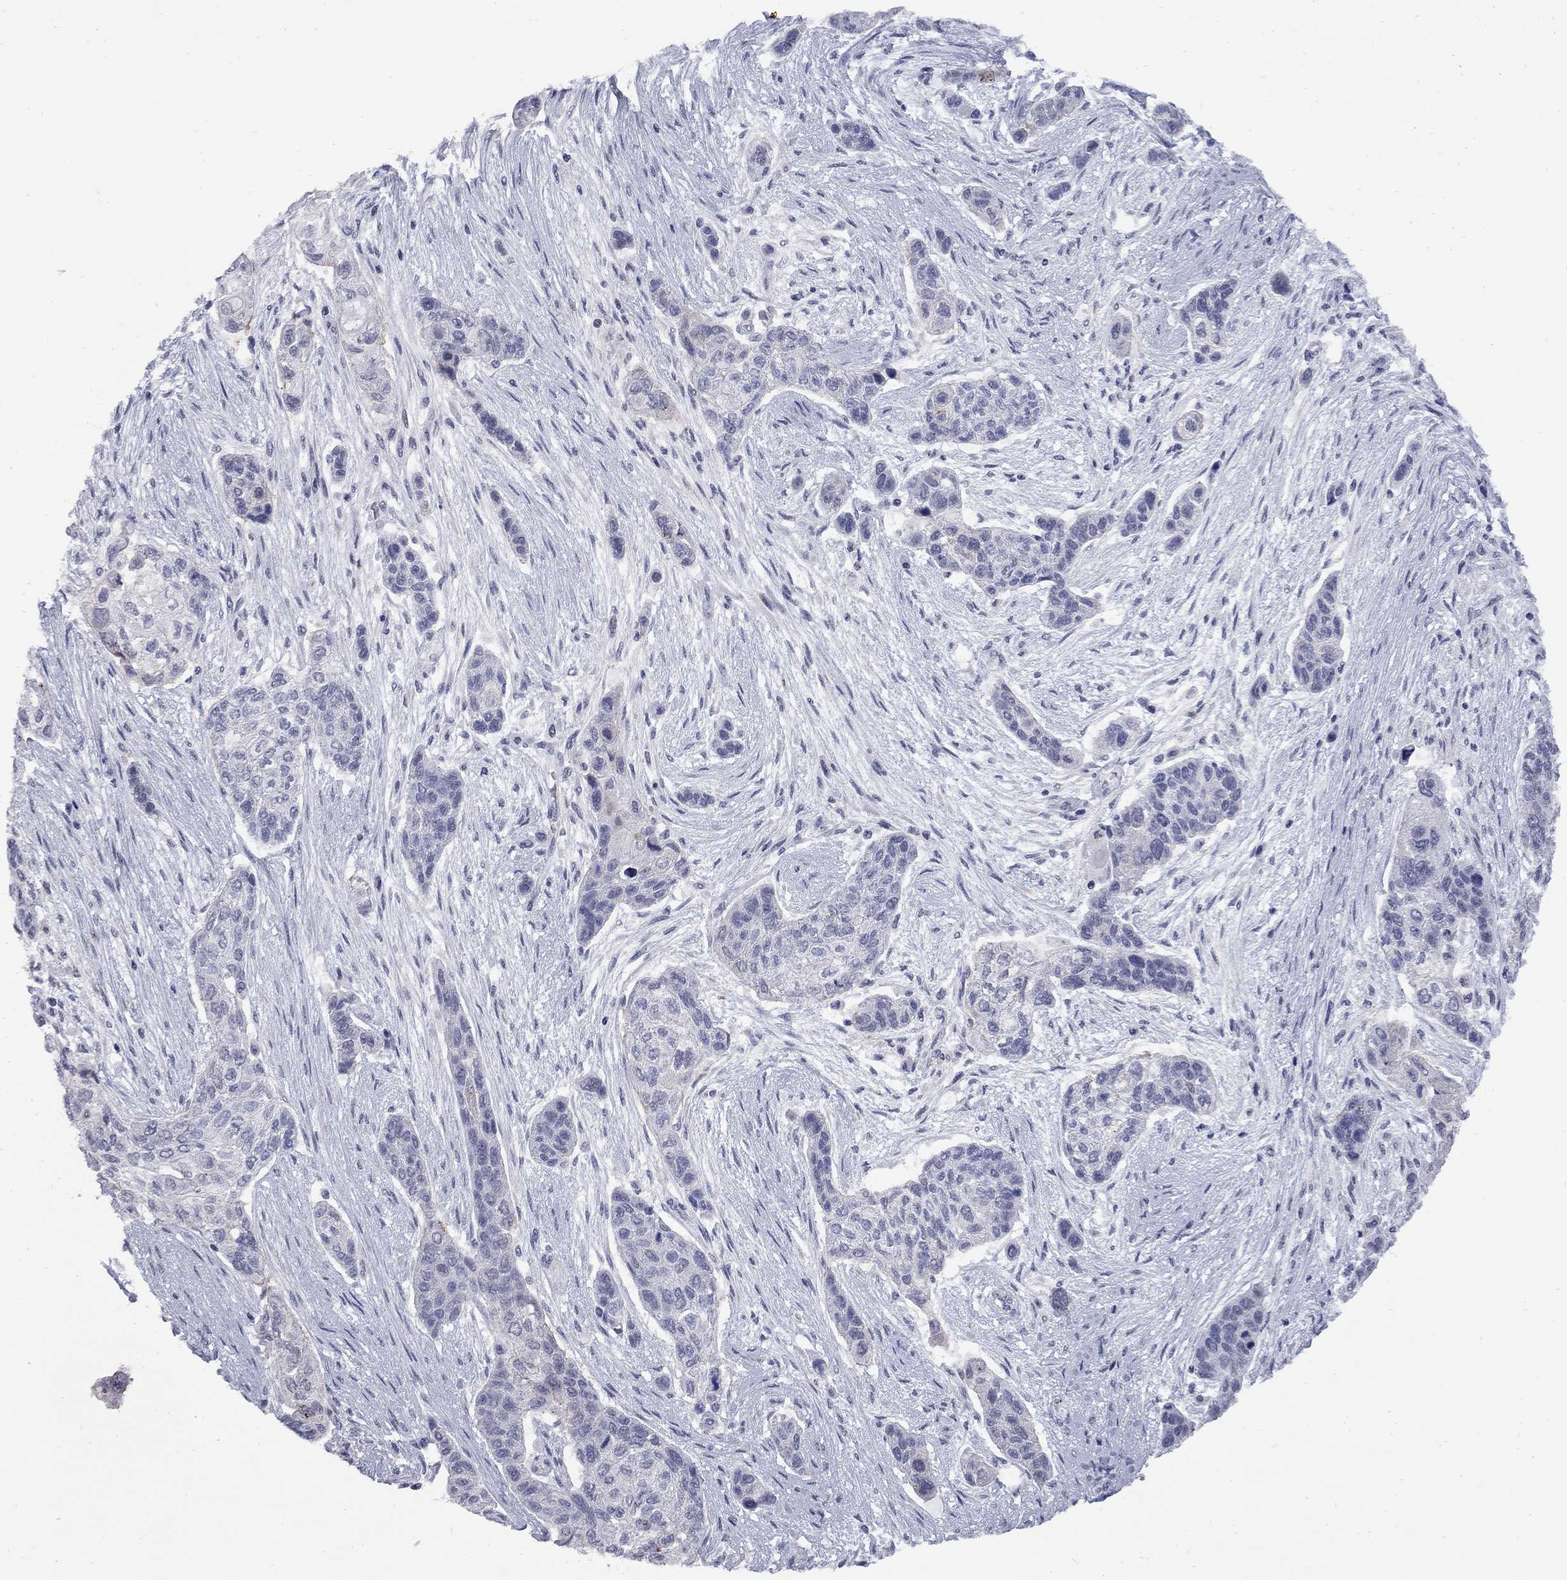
{"staining": {"intensity": "negative", "quantity": "none", "location": "none"}, "tissue": "lung cancer", "cell_type": "Tumor cells", "image_type": "cancer", "snomed": [{"axis": "morphology", "description": "Squamous cell carcinoma, NOS"}, {"axis": "topography", "description": "Lung"}], "caption": "This is a micrograph of IHC staining of lung cancer (squamous cell carcinoma), which shows no expression in tumor cells.", "gene": "HTR4", "patient": {"sex": "male", "age": 69}}